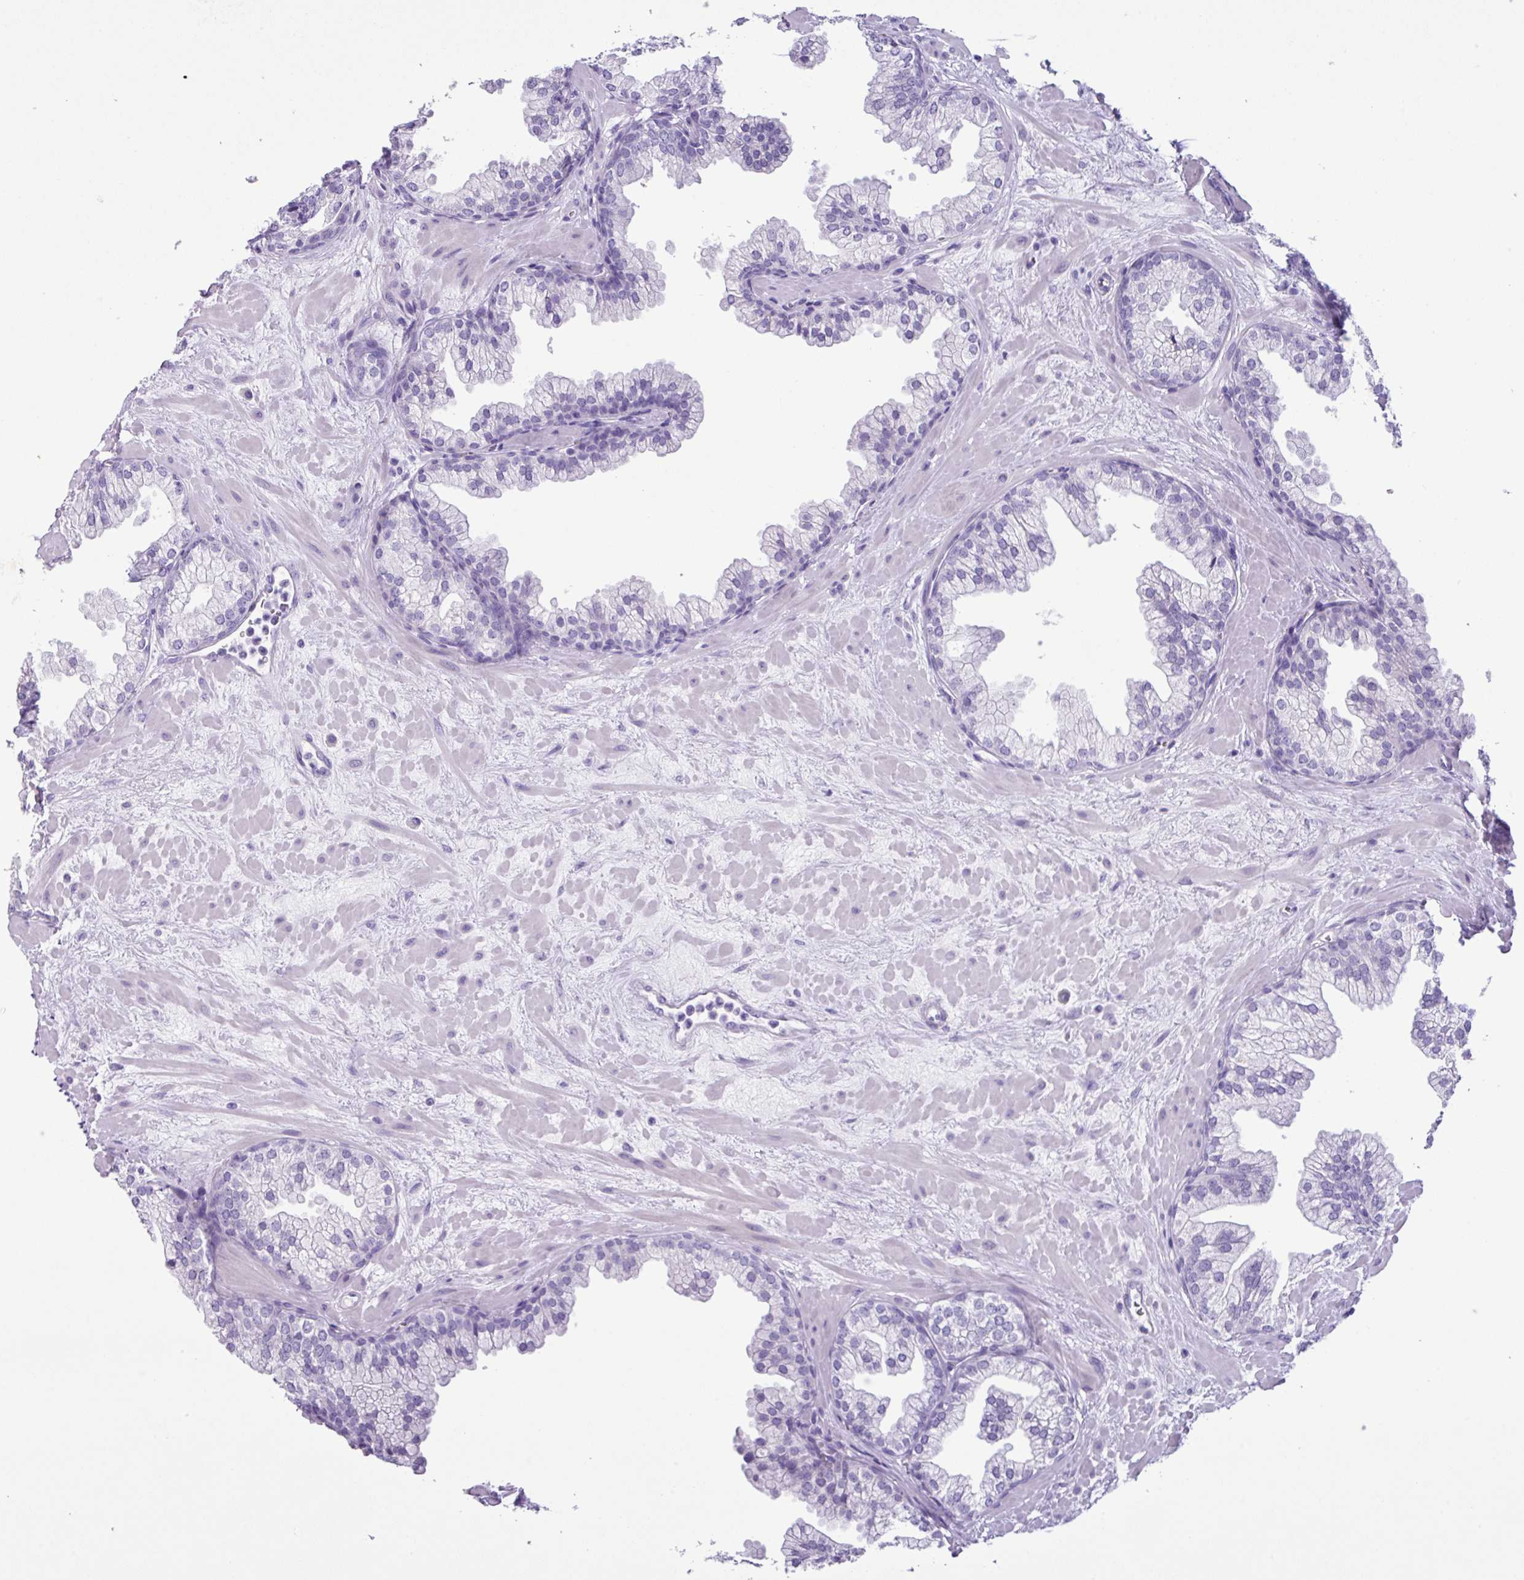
{"staining": {"intensity": "negative", "quantity": "none", "location": "none"}, "tissue": "prostate", "cell_type": "Glandular cells", "image_type": "normal", "snomed": [{"axis": "morphology", "description": "Normal tissue, NOS"}, {"axis": "topography", "description": "Prostate"}, {"axis": "topography", "description": "Peripheral nerve tissue"}], "caption": "Immunohistochemical staining of normal human prostate exhibits no significant expression in glandular cells. (Stains: DAB immunohistochemistry (IHC) with hematoxylin counter stain, Microscopy: brightfield microscopy at high magnification).", "gene": "AGO3", "patient": {"sex": "male", "age": 61}}